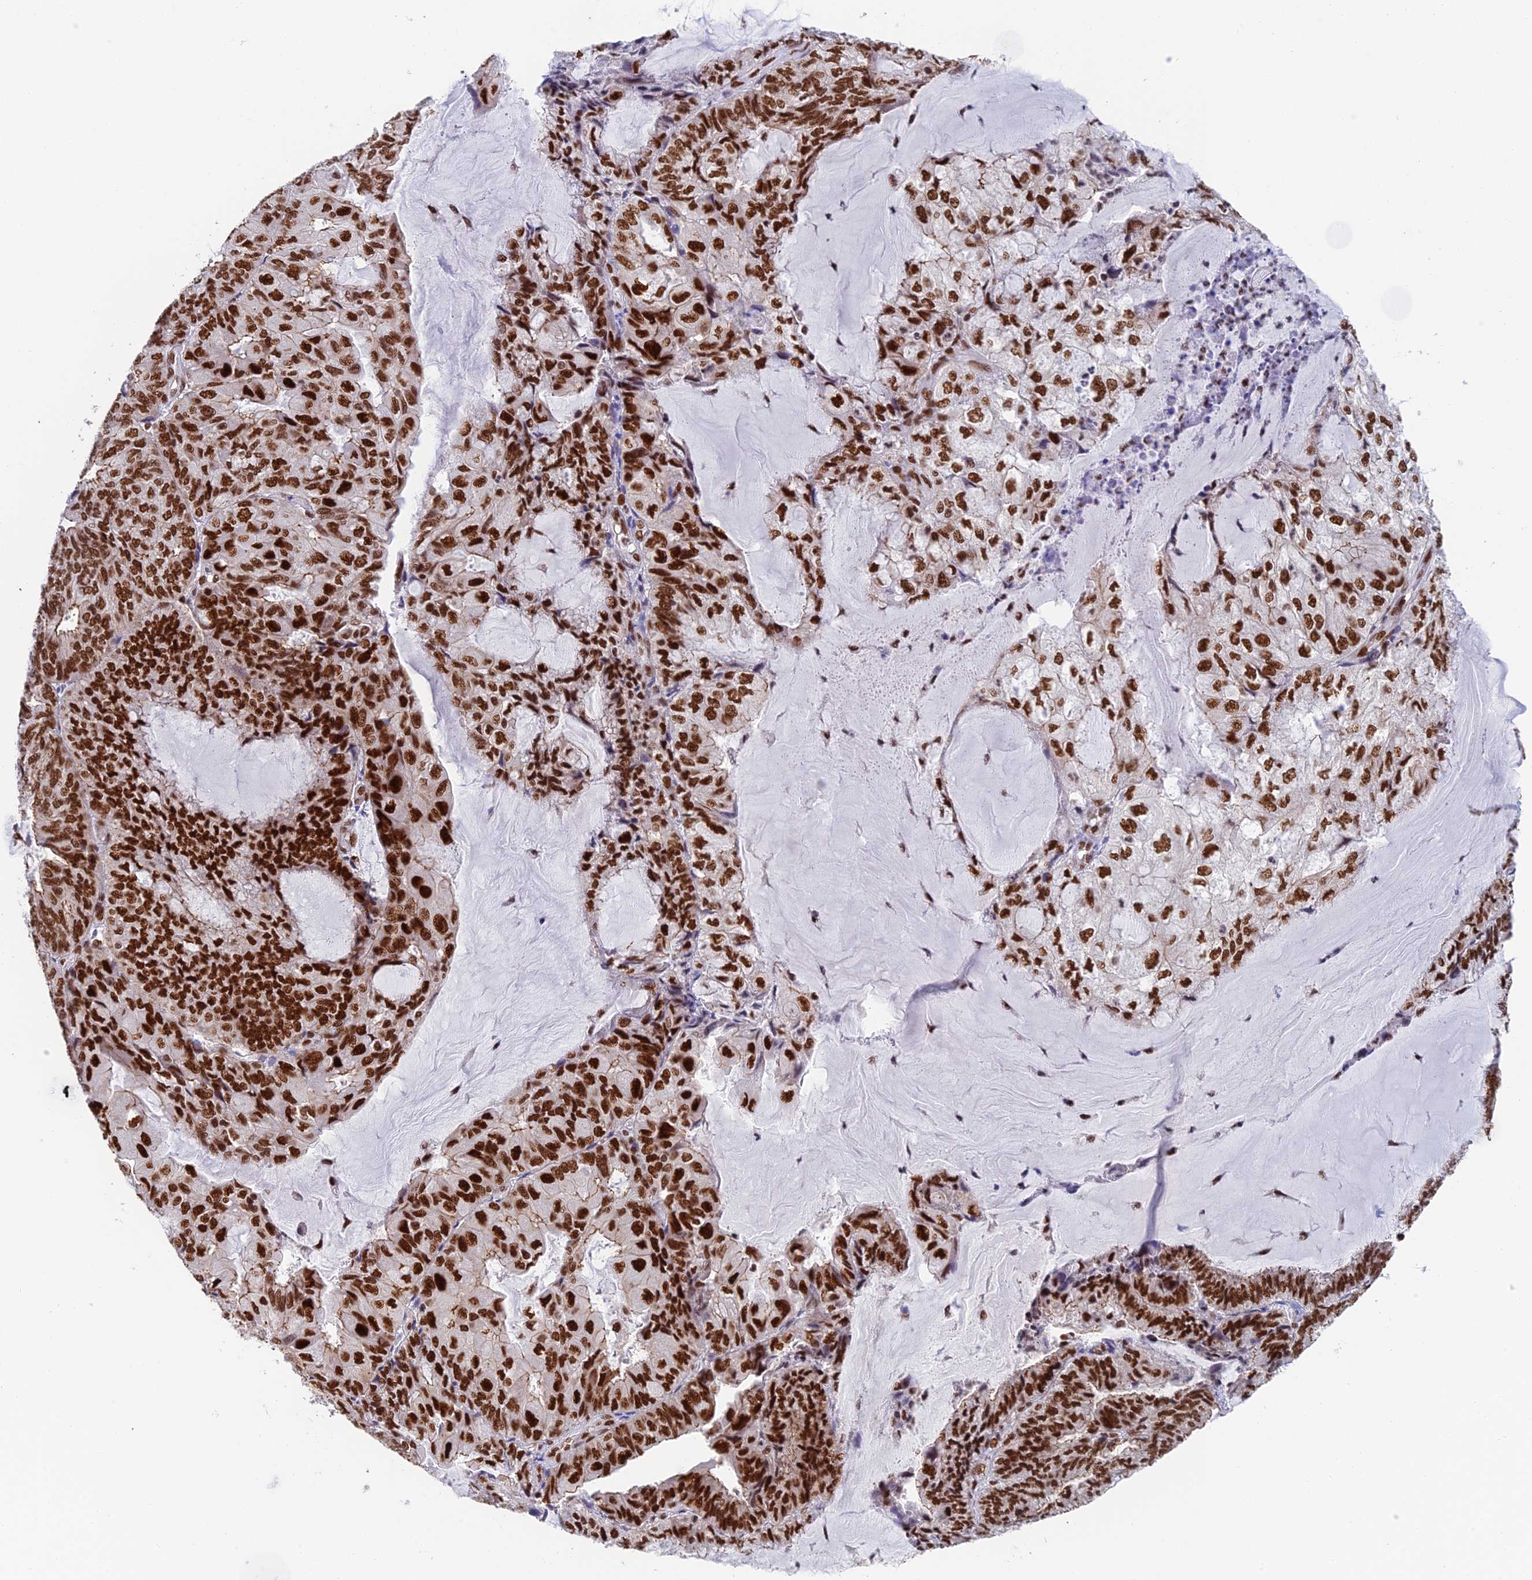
{"staining": {"intensity": "strong", "quantity": ">75%", "location": "nuclear"}, "tissue": "endometrial cancer", "cell_type": "Tumor cells", "image_type": "cancer", "snomed": [{"axis": "morphology", "description": "Adenocarcinoma, NOS"}, {"axis": "topography", "description": "Endometrium"}], "caption": "Immunohistochemical staining of adenocarcinoma (endometrial) displays strong nuclear protein positivity in about >75% of tumor cells.", "gene": "EEF1AKMT3", "patient": {"sex": "female", "age": 81}}